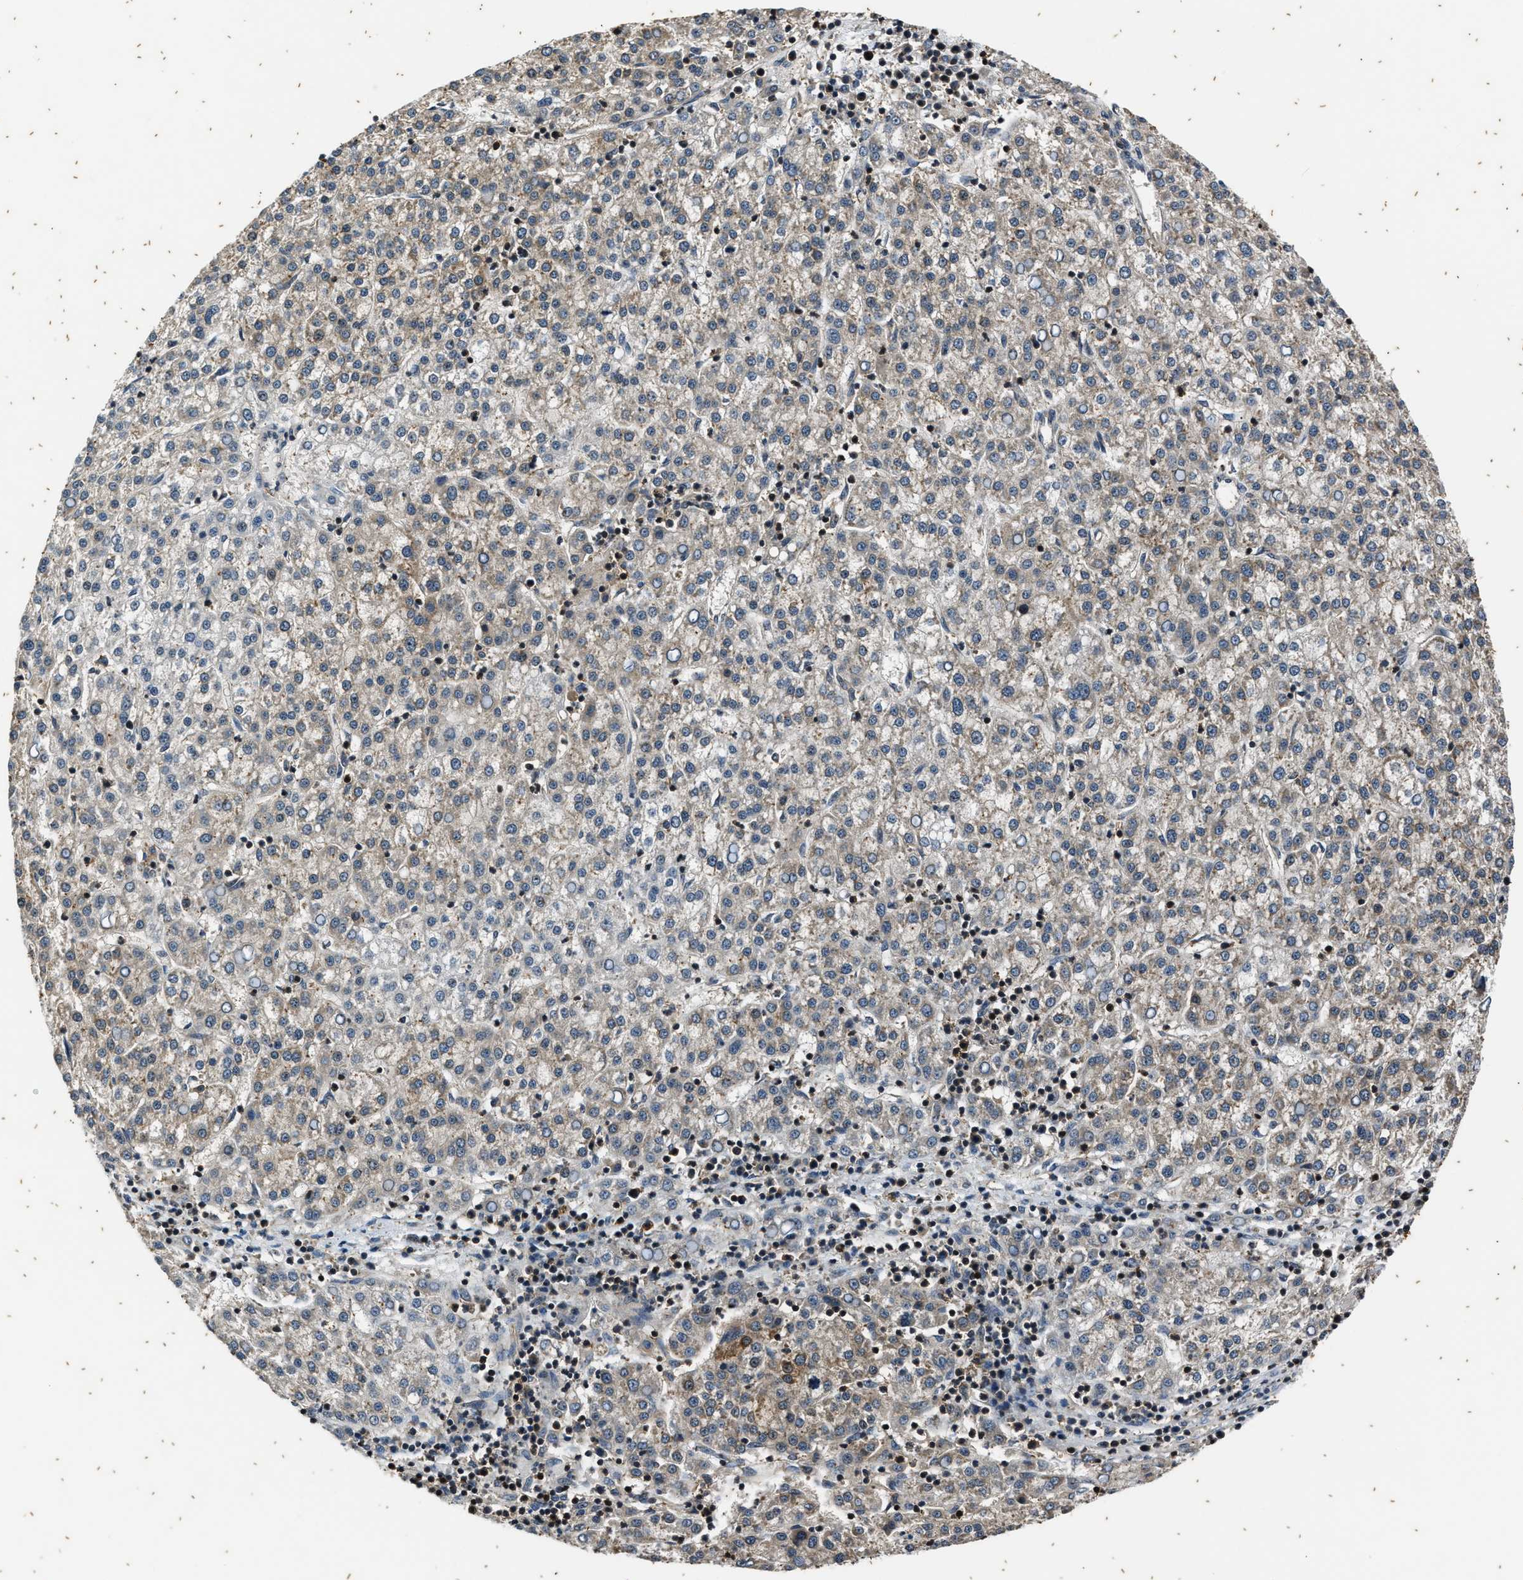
{"staining": {"intensity": "weak", "quantity": "<25%", "location": "cytoplasmic/membranous"}, "tissue": "liver cancer", "cell_type": "Tumor cells", "image_type": "cancer", "snomed": [{"axis": "morphology", "description": "Carcinoma, Hepatocellular, NOS"}, {"axis": "topography", "description": "Liver"}], "caption": "An image of human liver hepatocellular carcinoma is negative for staining in tumor cells.", "gene": "PTPN7", "patient": {"sex": "female", "age": 58}}